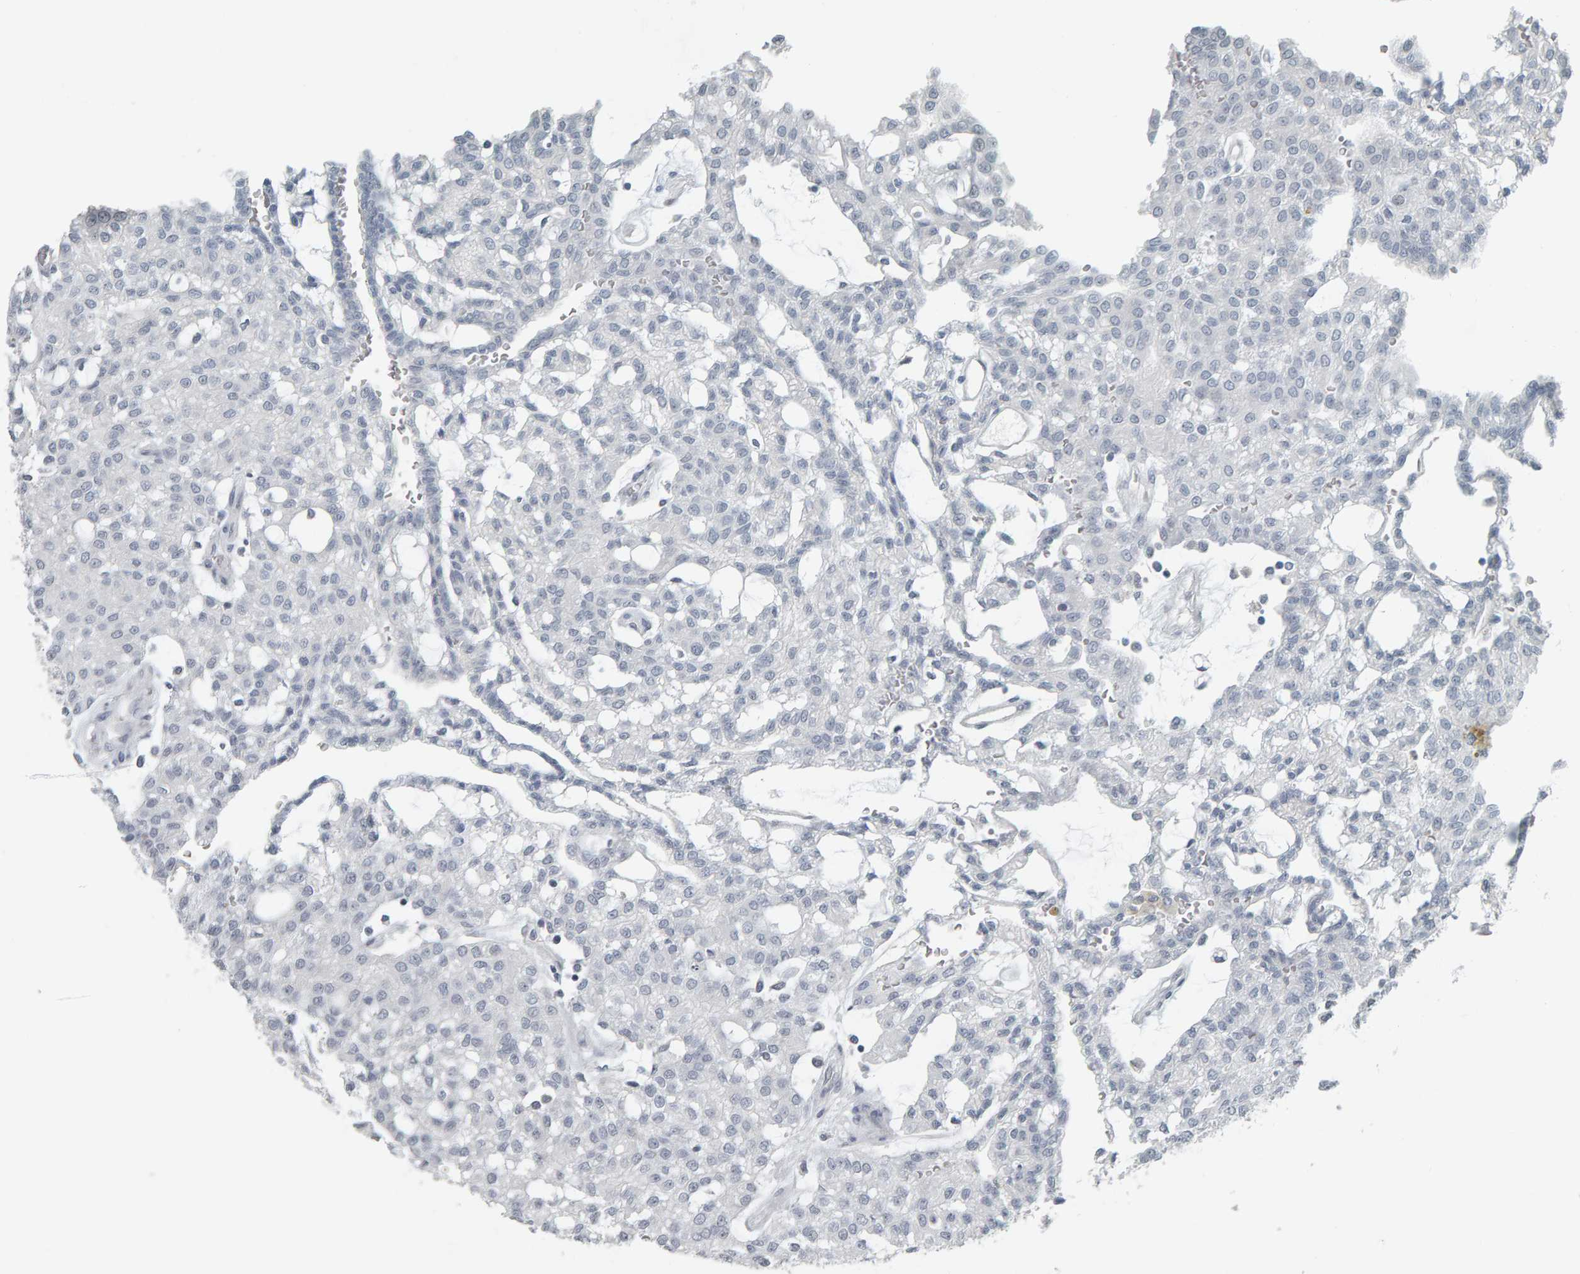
{"staining": {"intensity": "negative", "quantity": "none", "location": "none"}, "tissue": "renal cancer", "cell_type": "Tumor cells", "image_type": "cancer", "snomed": [{"axis": "morphology", "description": "Adenocarcinoma, NOS"}, {"axis": "topography", "description": "Kidney"}], "caption": "An IHC micrograph of renal adenocarcinoma is shown. There is no staining in tumor cells of renal adenocarcinoma.", "gene": "PYY", "patient": {"sex": "male", "age": 63}}